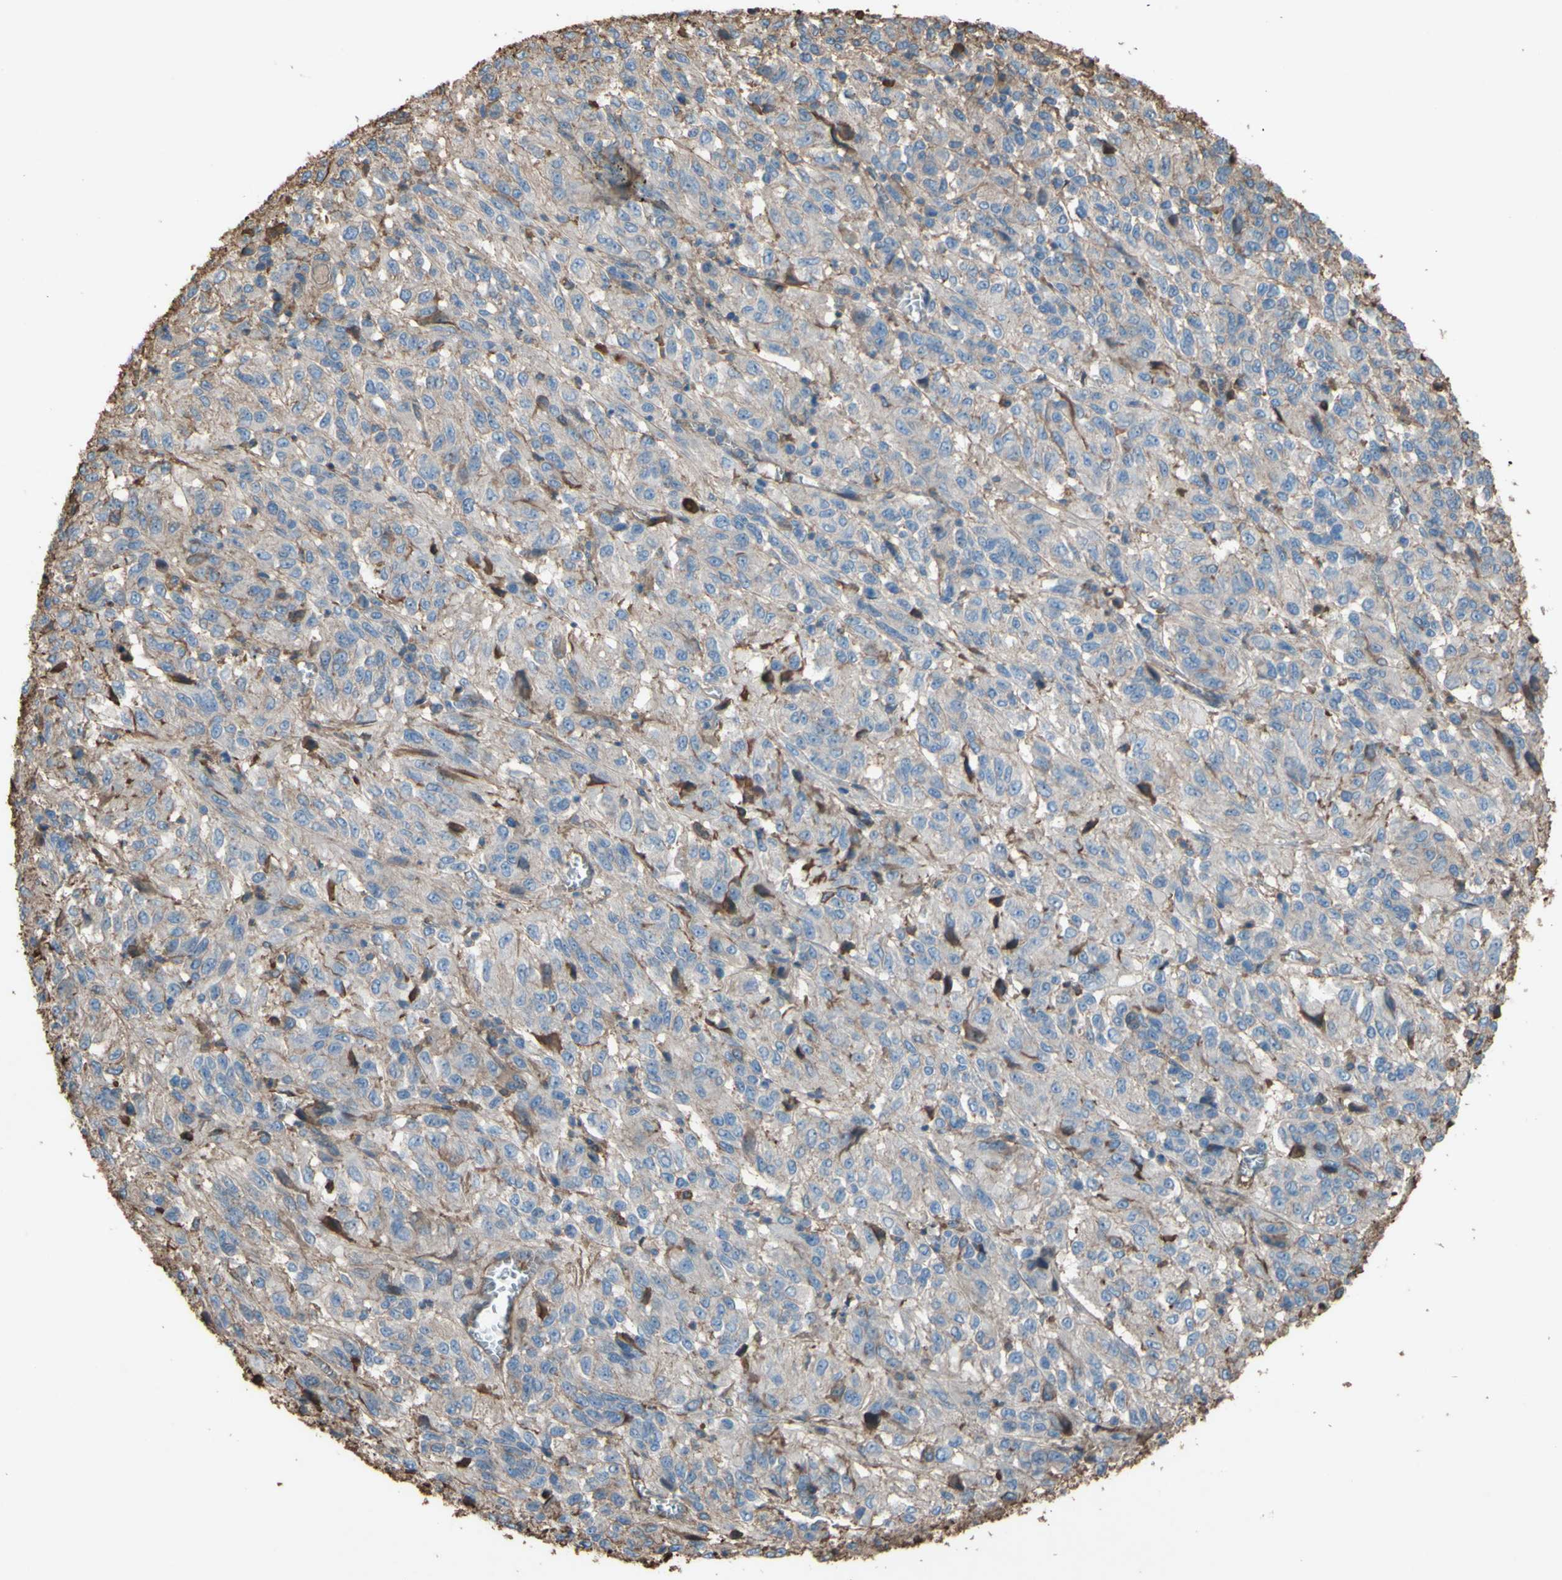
{"staining": {"intensity": "weak", "quantity": ">75%", "location": "cytoplasmic/membranous"}, "tissue": "melanoma", "cell_type": "Tumor cells", "image_type": "cancer", "snomed": [{"axis": "morphology", "description": "Malignant melanoma, Metastatic site"}, {"axis": "topography", "description": "Lung"}], "caption": "This is a photomicrograph of immunohistochemistry staining of malignant melanoma (metastatic site), which shows weak positivity in the cytoplasmic/membranous of tumor cells.", "gene": "PTGDS", "patient": {"sex": "male", "age": 64}}